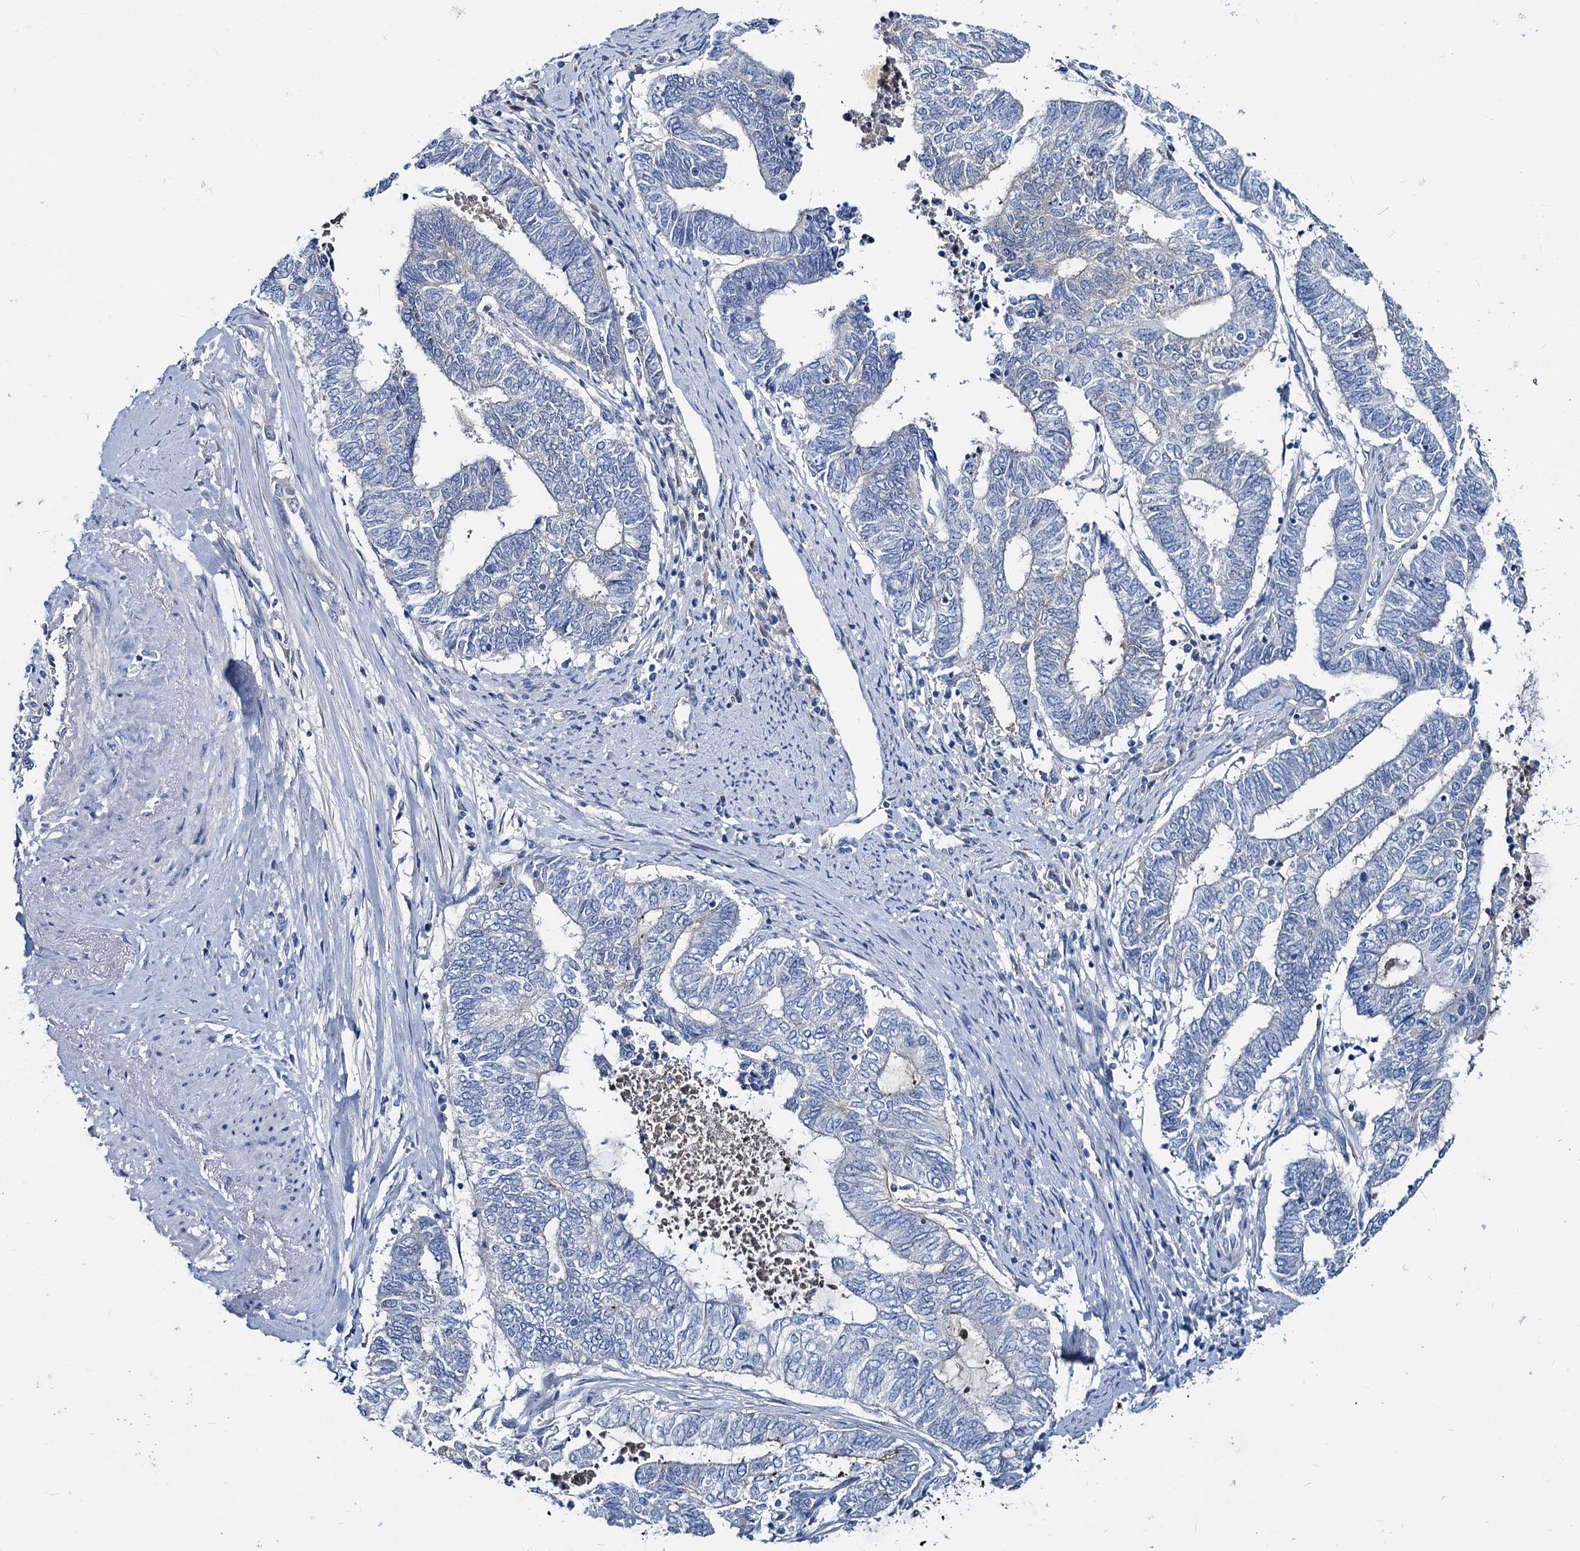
{"staining": {"intensity": "negative", "quantity": "none", "location": "none"}, "tissue": "endometrial cancer", "cell_type": "Tumor cells", "image_type": "cancer", "snomed": [{"axis": "morphology", "description": "Adenocarcinoma, NOS"}, {"axis": "topography", "description": "Uterus"}, {"axis": "topography", "description": "Endometrium"}], "caption": "High power microscopy histopathology image of an immunohistochemistry (IHC) image of endometrial adenocarcinoma, revealing no significant staining in tumor cells.", "gene": "DYDC2", "patient": {"sex": "female", "age": 70}}